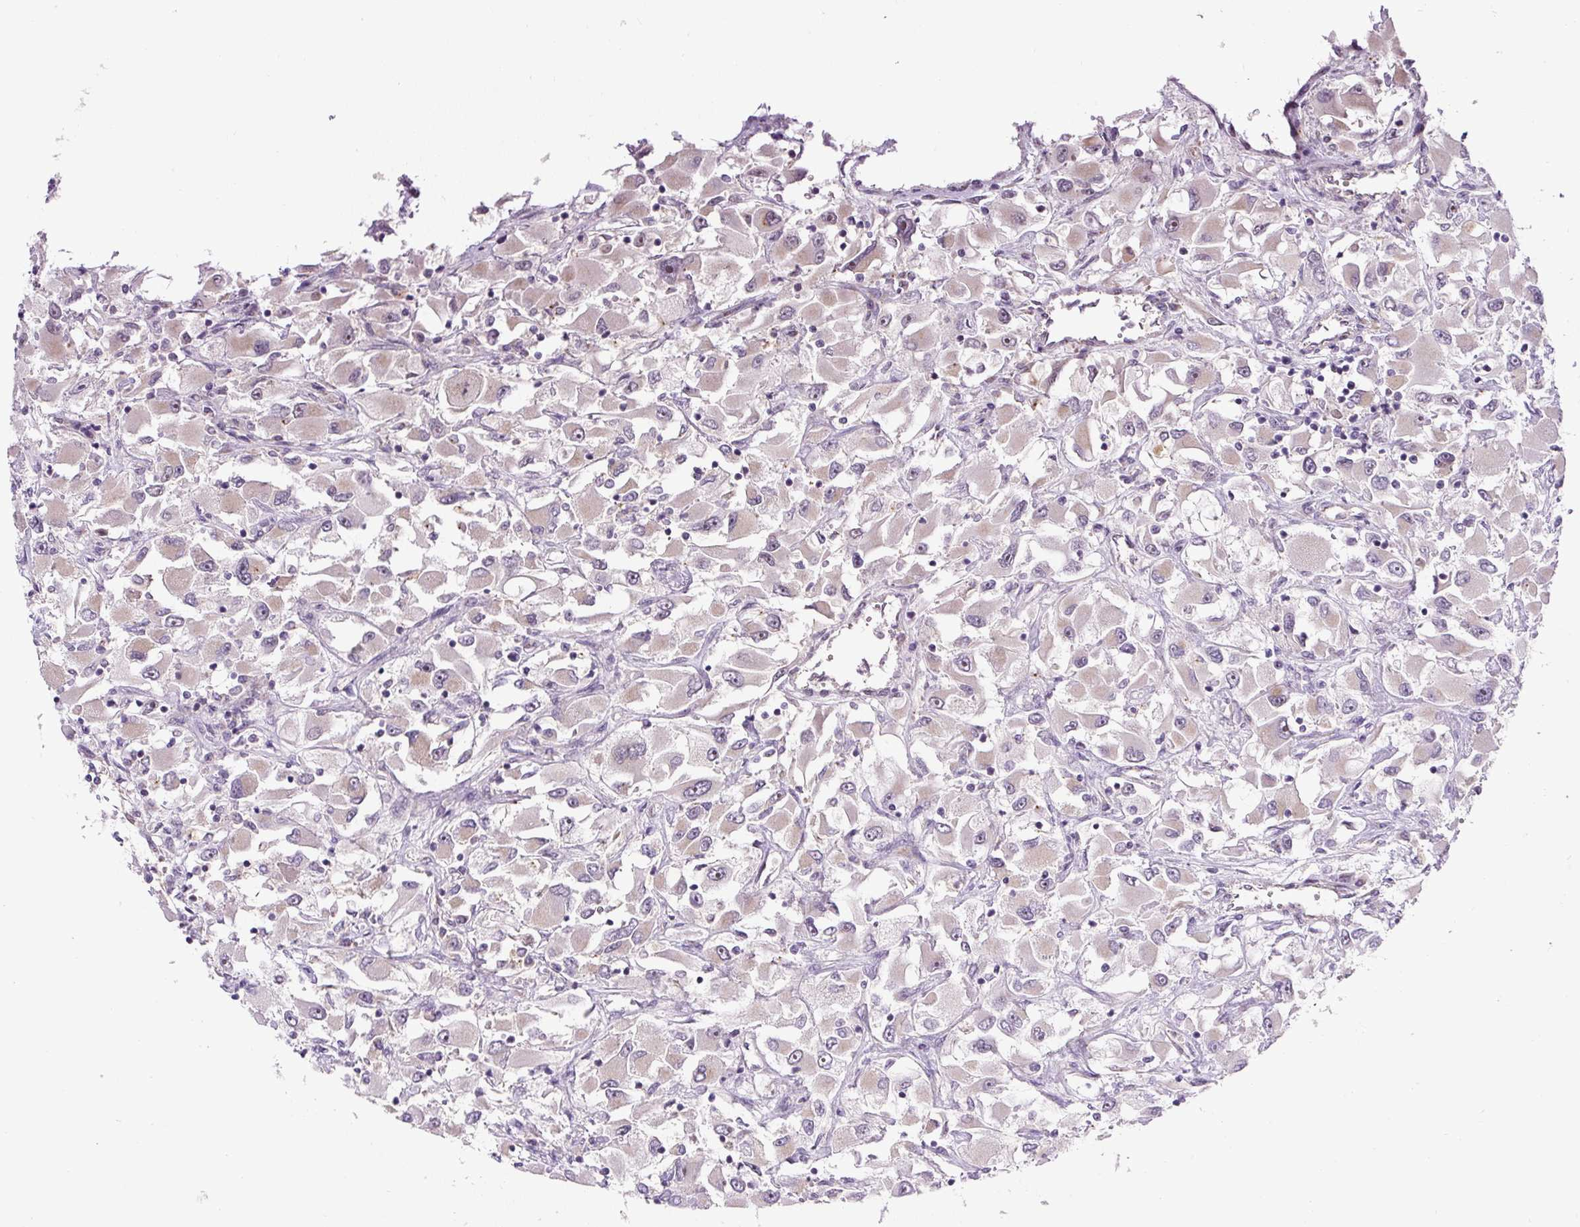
{"staining": {"intensity": "negative", "quantity": "none", "location": "none"}, "tissue": "renal cancer", "cell_type": "Tumor cells", "image_type": "cancer", "snomed": [{"axis": "morphology", "description": "Adenocarcinoma, NOS"}, {"axis": "topography", "description": "Kidney"}], "caption": "Immunohistochemical staining of renal cancer displays no significant staining in tumor cells.", "gene": "PCM1", "patient": {"sex": "female", "age": 52}}